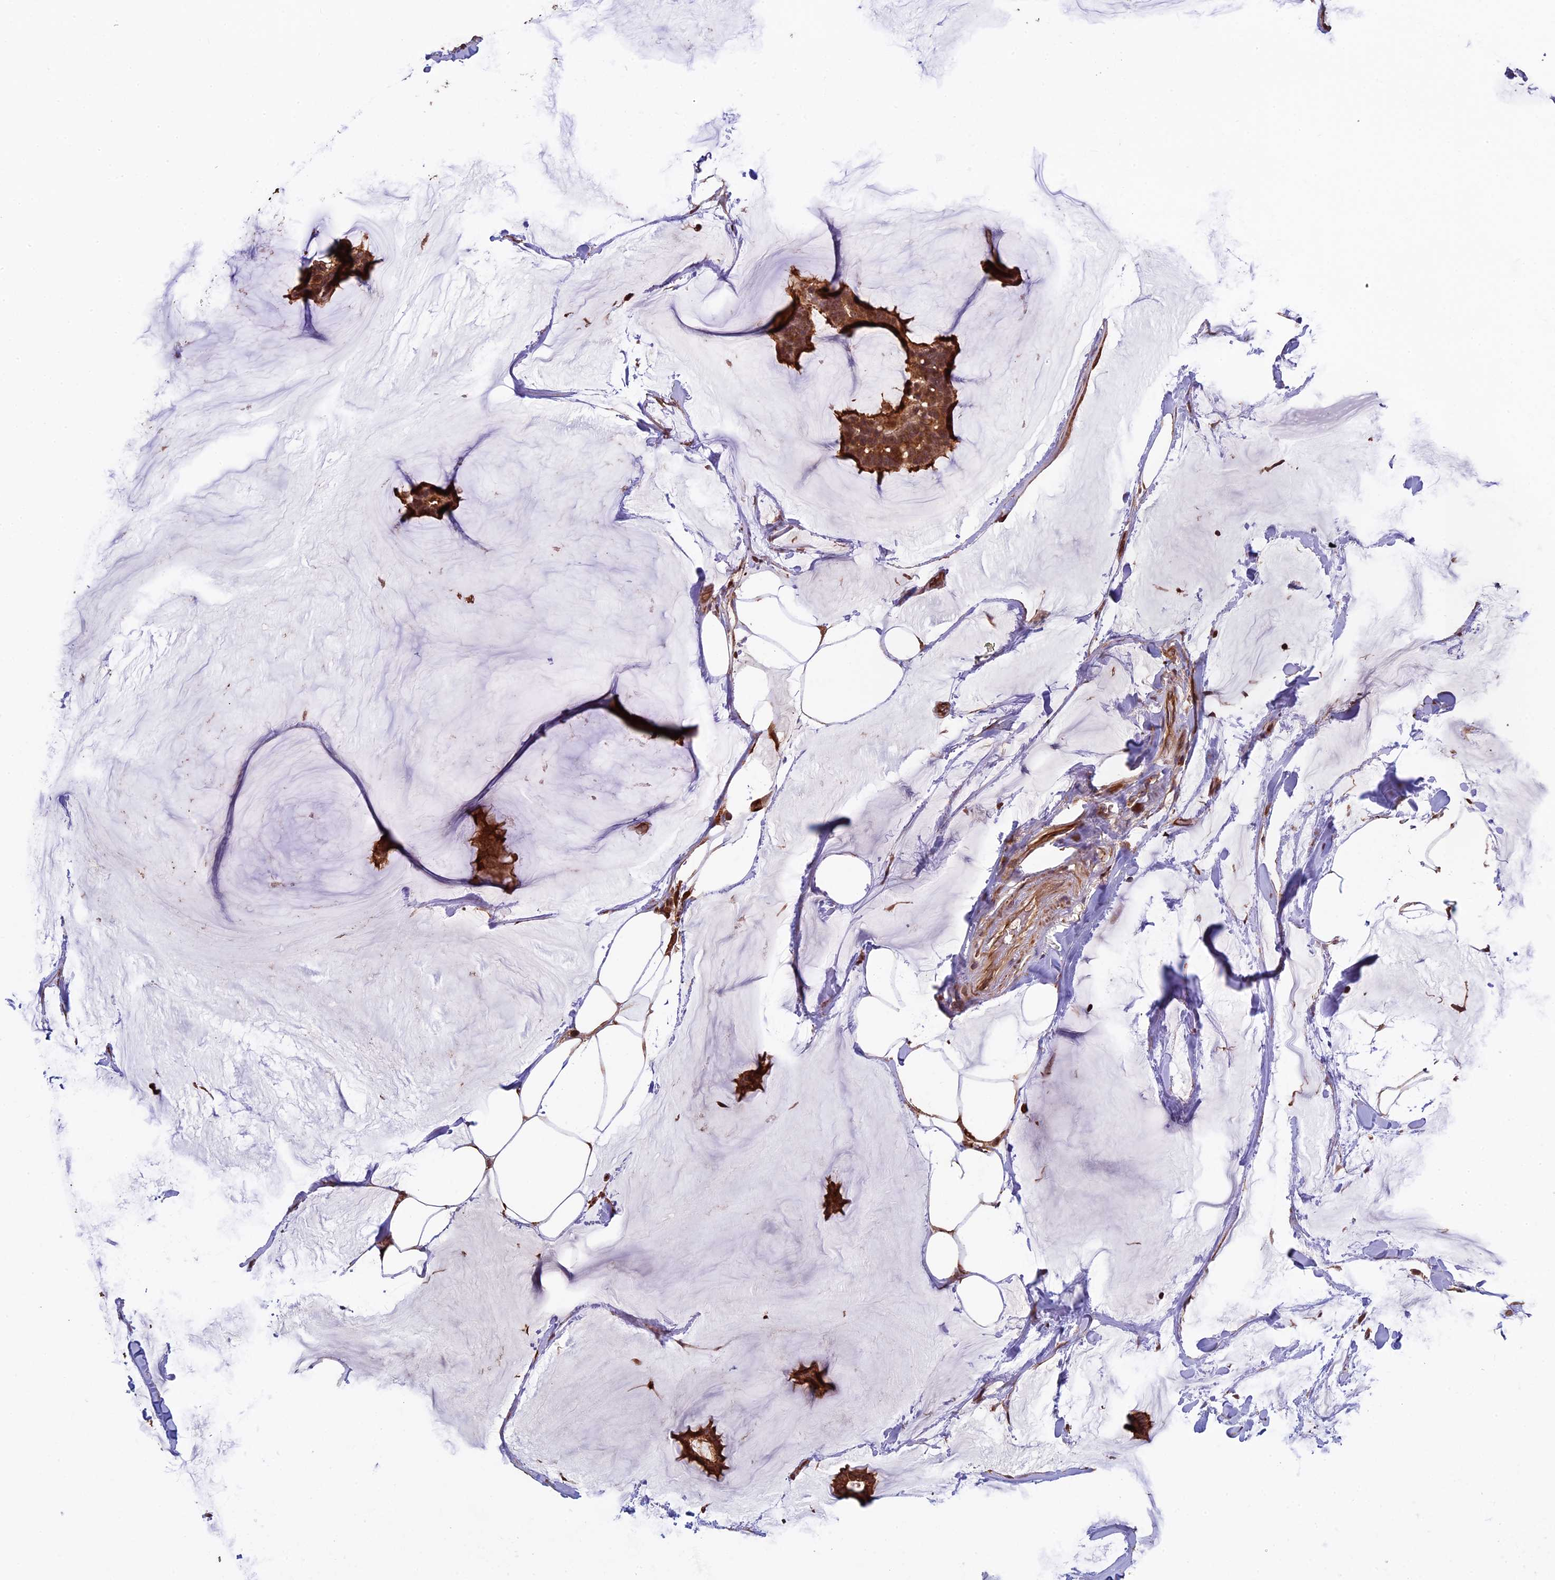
{"staining": {"intensity": "strong", "quantity": ">75%", "location": "cytoplasmic/membranous"}, "tissue": "breast cancer", "cell_type": "Tumor cells", "image_type": "cancer", "snomed": [{"axis": "morphology", "description": "Duct carcinoma"}, {"axis": "topography", "description": "Breast"}], "caption": "Brown immunohistochemical staining in breast cancer (infiltrating ductal carcinoma) demonstrates strong cytoplasmic/membranous positivity in about >75% of tumor cells. (Brightfield microscopy of DAB IHC at high magnification).", "gene": "VWA3A", "patient": {"sex": "female", "age": 93}}